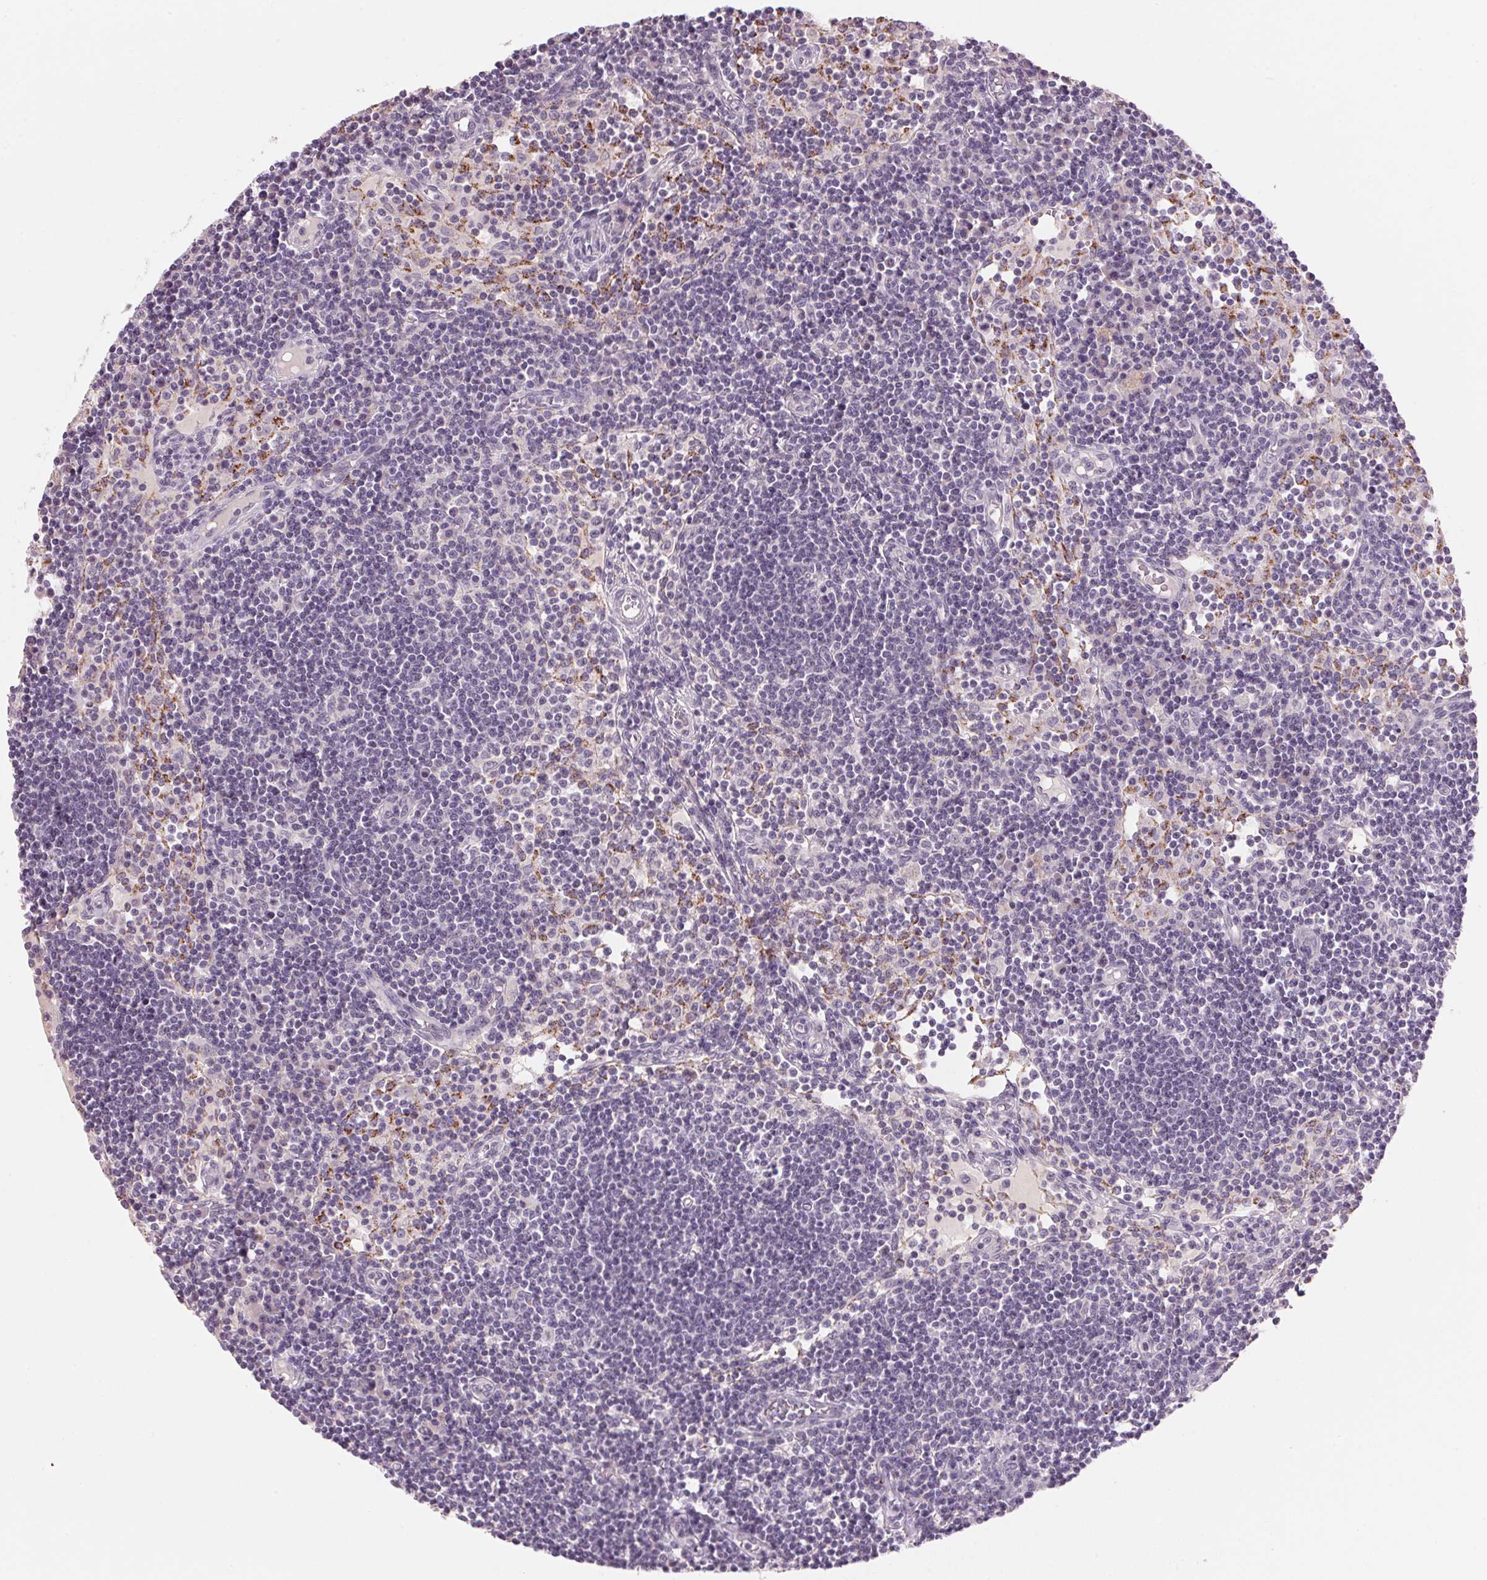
{"staining": {"intensity": "negative", "quantity": "none", "location": "none"}, "tissue": "lymph node", "cell_type": "Germinal center cells", "image_type": "normal", "snomed": [{"axis": "morphology", "description": "Normal tissue, NOS"}, {"axis": "topography", "description": "Lymph node"}], "caption": "Immunohistochemical staining of benign lymph node shows no significant expression in germinal center cells.", "gene": "CYP11B1", "patient": {"sex": "female", "age": 72}}